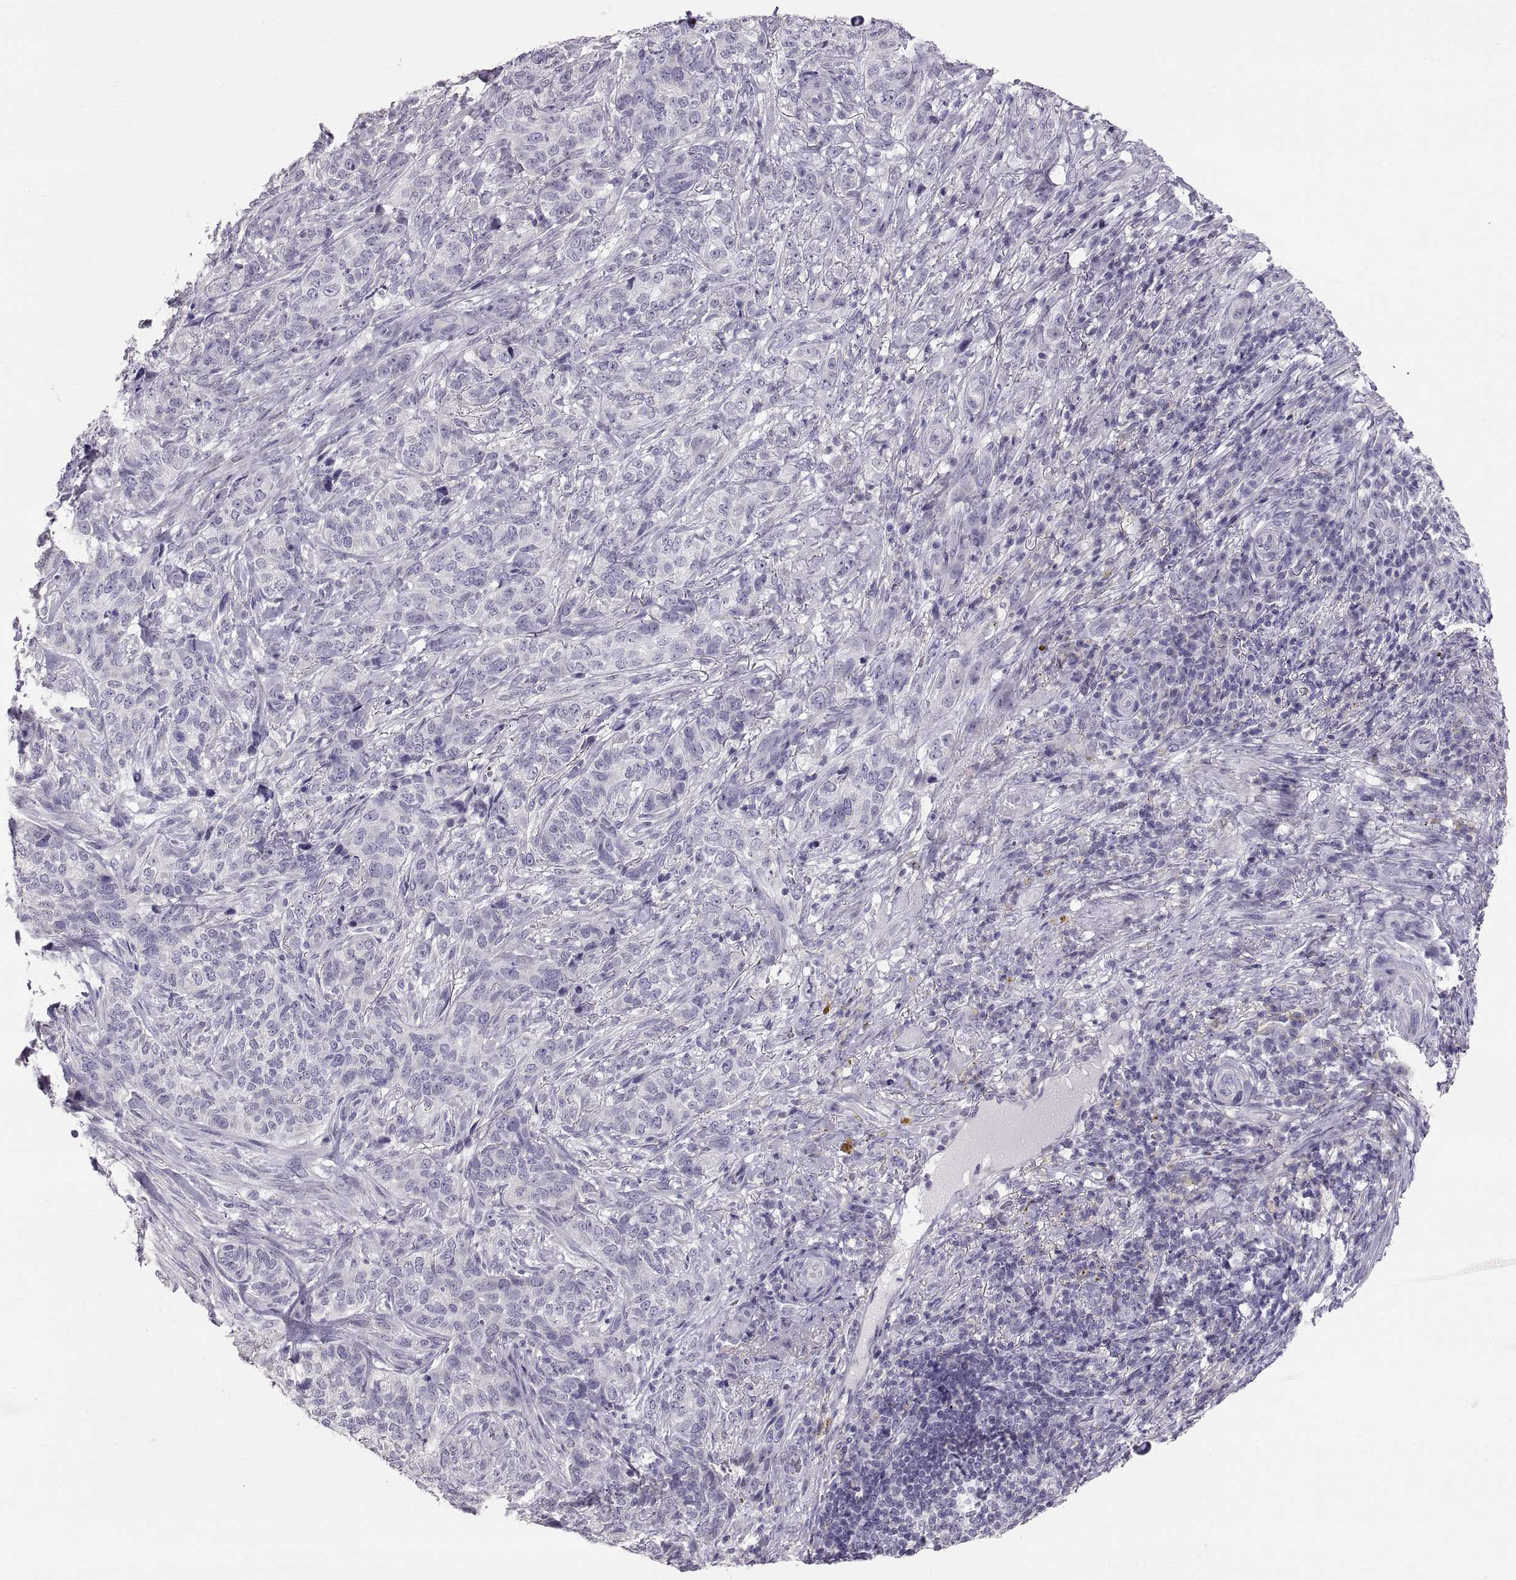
{"staining": {"intensity": "negative", "quantity": "none", "location": "none"}, "tissue": "skin cancer", "cell_type": "Tumor cells", "image_type": "cancer", "snomed": [{"axis": "morphology", "description": "Basal cell carcinoma"}, {"axis": "topography", "description": "Skin"}], "caption": "A histopathology image of human skin basal cell carcinoma is negative for staining in tumor cells. (DAB (3,3'-diaminobenzidine) immunohistochemistry (IHC), high magnification).", "gene": "WBP2NL", "patient": {"sex": "female", "age": 69}}